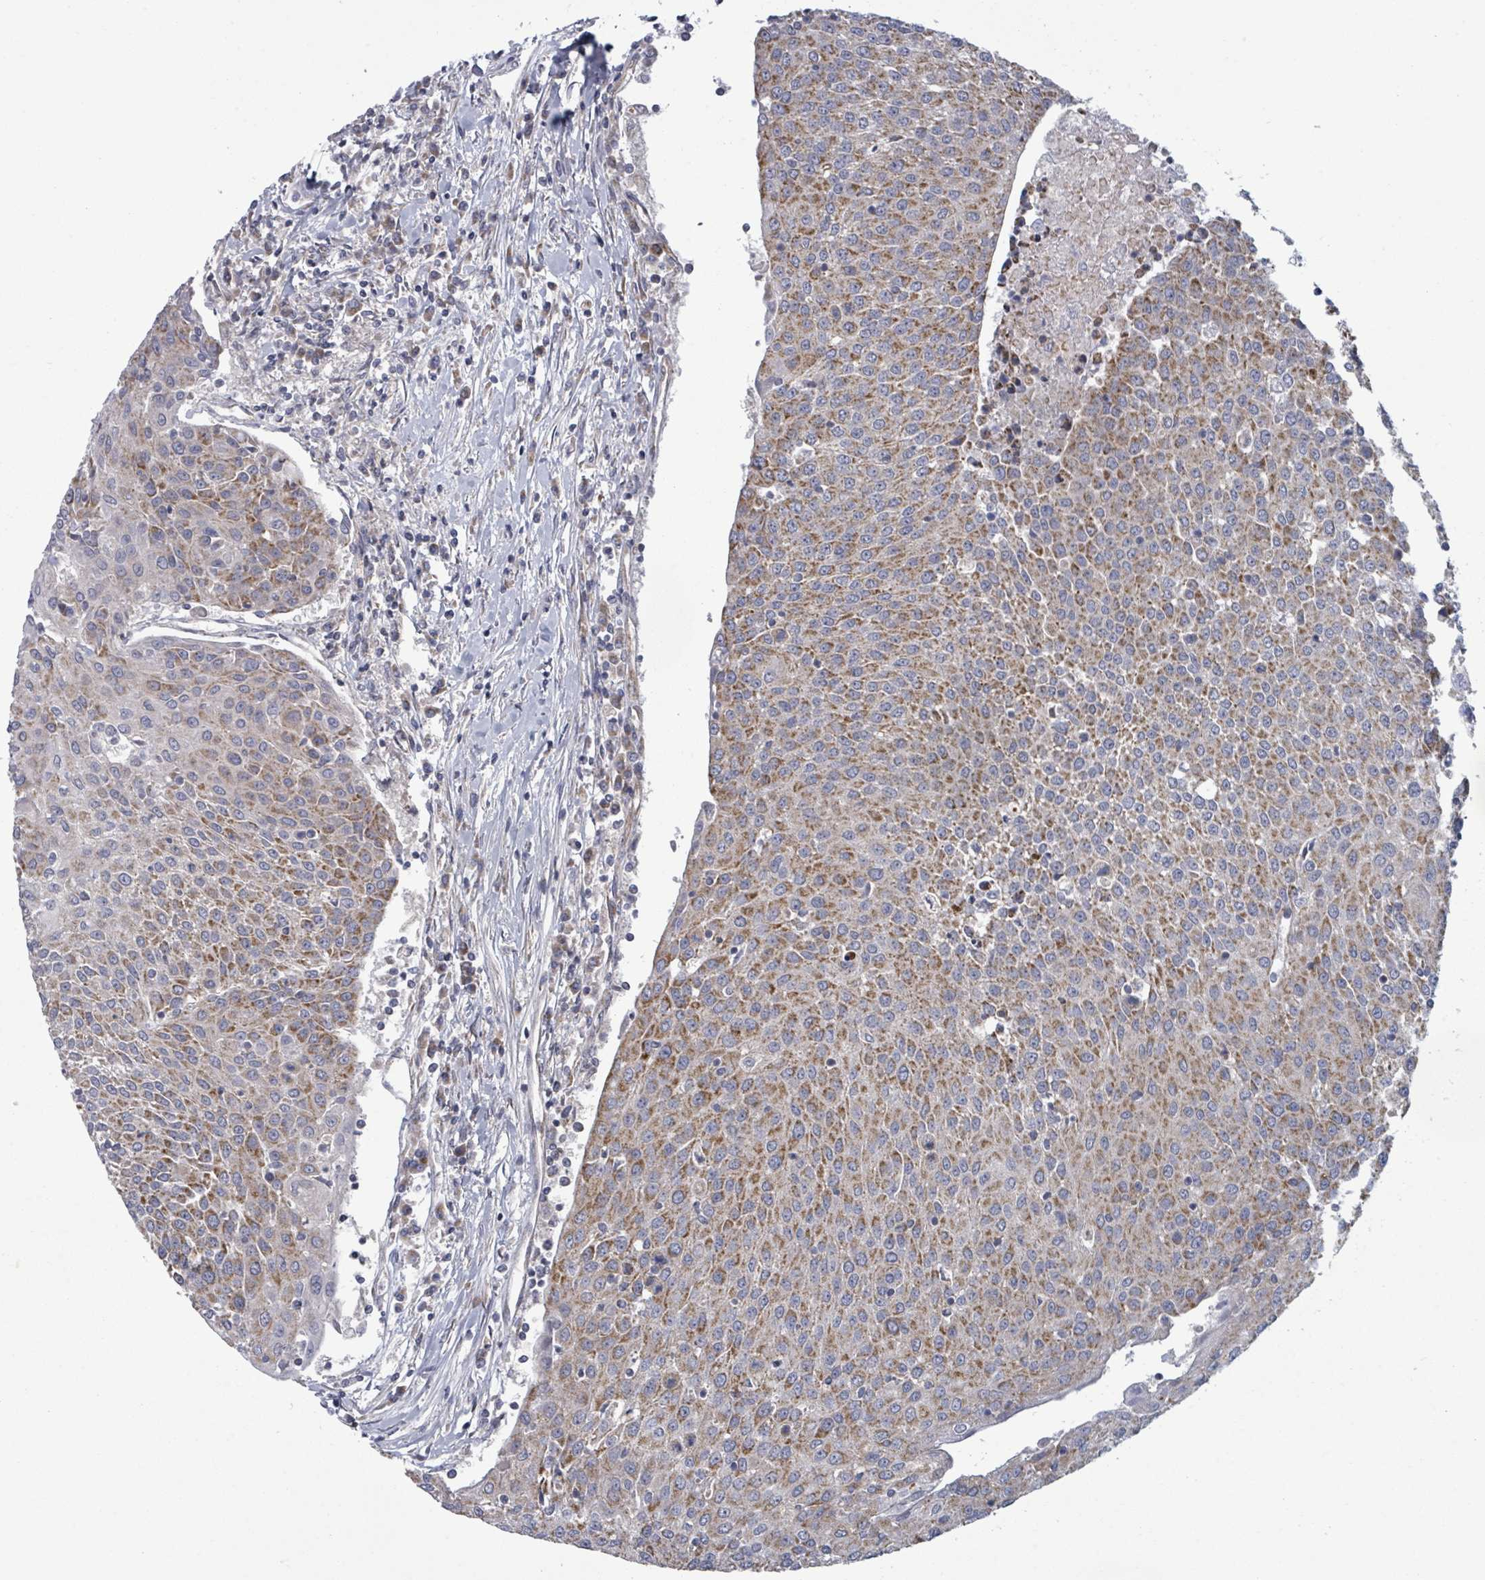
{"staining": {"intensity": "moderate", "quantity": ">75%", "location": "cytoplasmic/membranous"}, "tissue": "urothelial cancer", "cell_type": "Tumor cells", "image_type": "cancer", "snomed": [{"axis": "morphology", "description": "Urothelial carcinoma, High grade"}, {"axis": "topography", "description": "Urinary bladder"}], "caption": "Tumor cells display medium levels of moderate cytoplasmic/membranous positivity in approximately >75% of cells in human urothelial cancer.", "gene": "FKBP1A", "patient": {"sex": "female", "age": 85}}